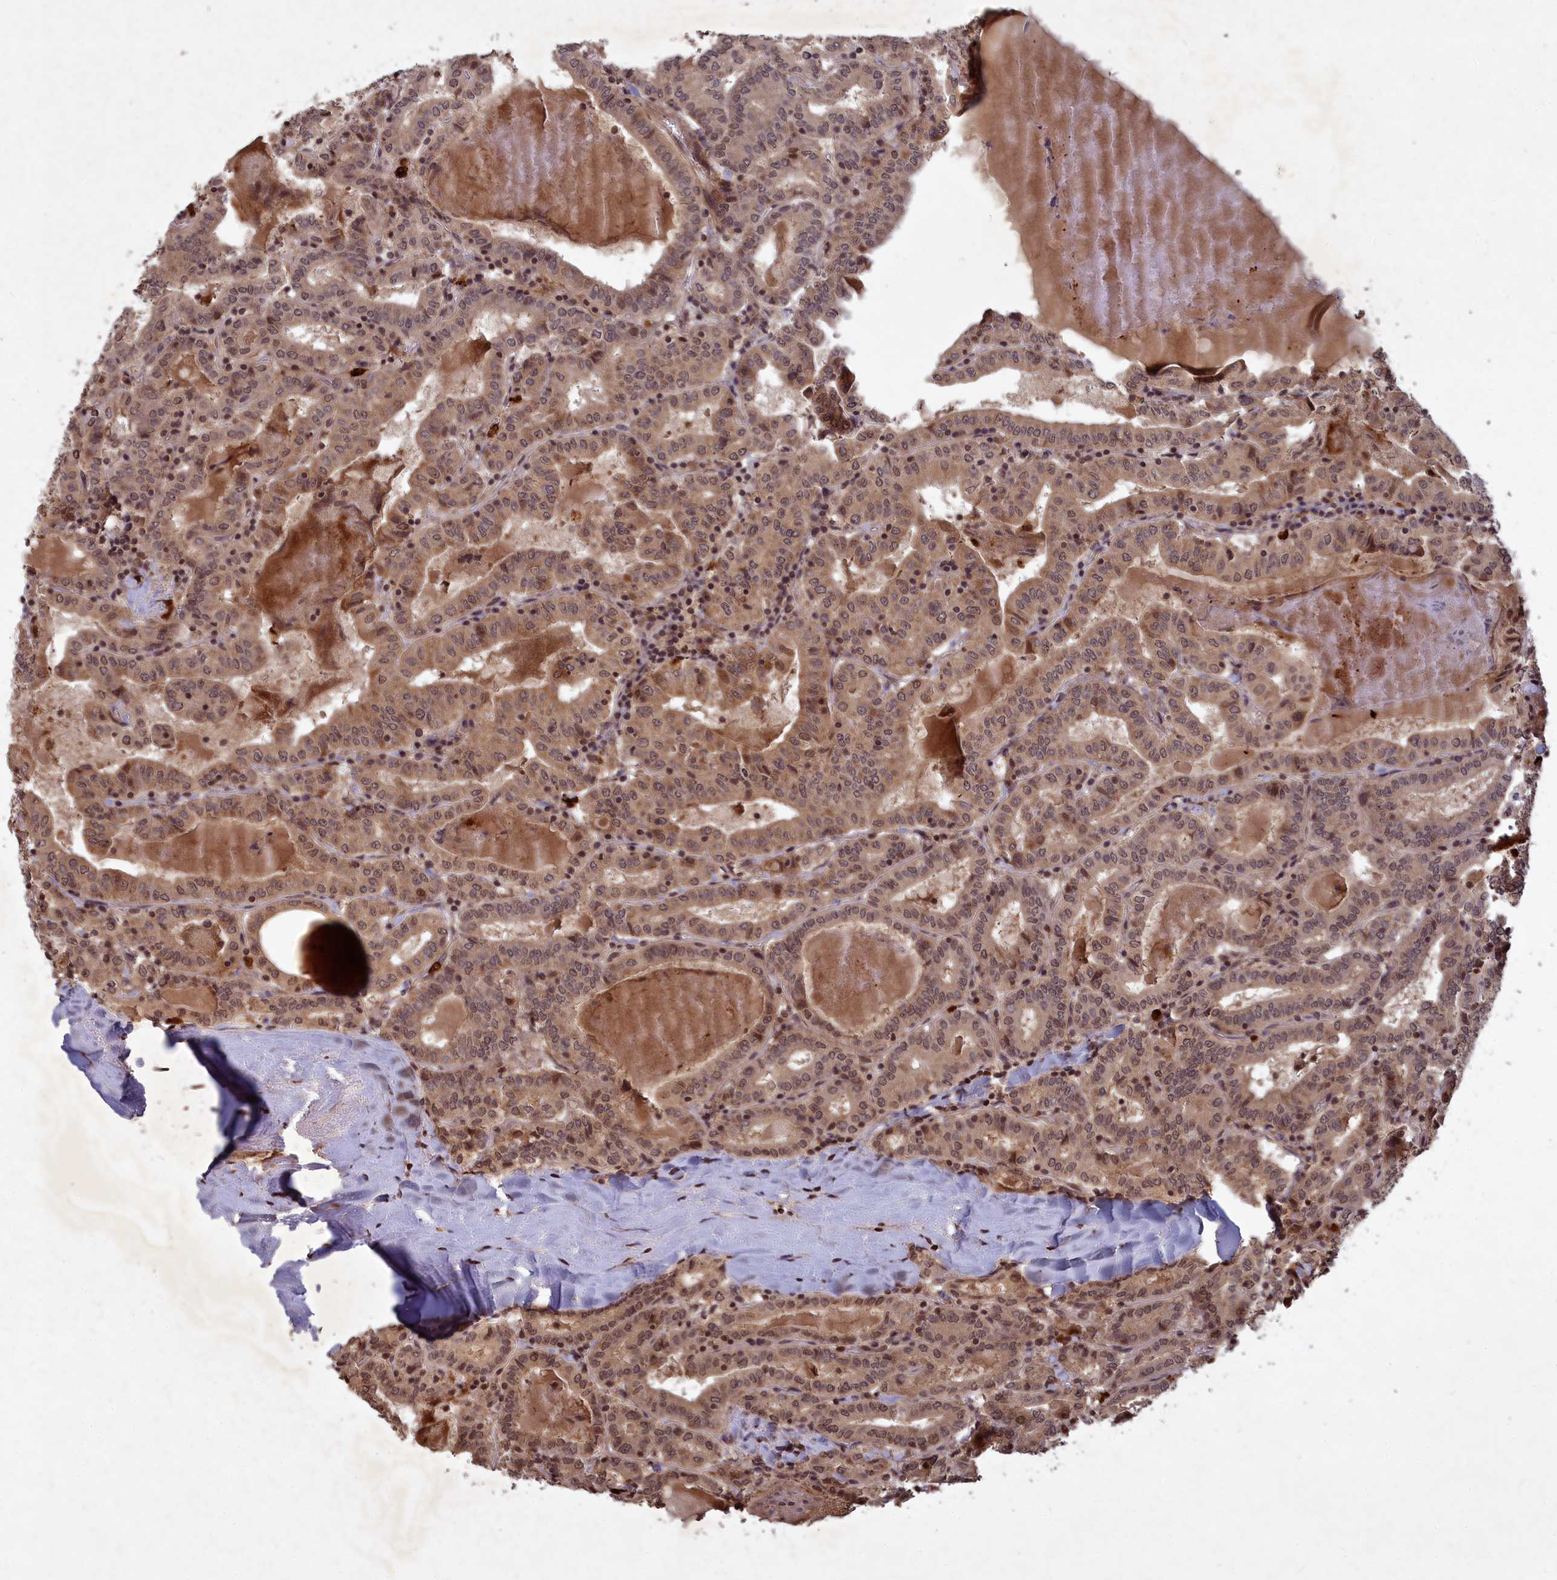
{"staining": {"intensity": "moderate", "quantity": ">75%", "location": "cytoplasmic/membranous,nuclear"}, "tissue": "thyroid cancer", "cell_type": "Tumor cells", "image_type": "cancer", "snomed": [{"axis": "morphology", "description": "Papillary adenocarcinoma, NOS"}, {"axis": "topography", "description": "Thyroid gland"}], "caption": "Immunohistochemical staining of thyroid papillary adenocarcinoma exhibits moderate cytoplasmic/membranous and nuclear protein positivity in approximately >75% of tumor cells. (DAB (3,3'-diaminobenzidine) IHC, brown staining for protein, blue staining for nuclei).", "gene": "SRMS", "patient": {"sex": "female", "age": 72}}